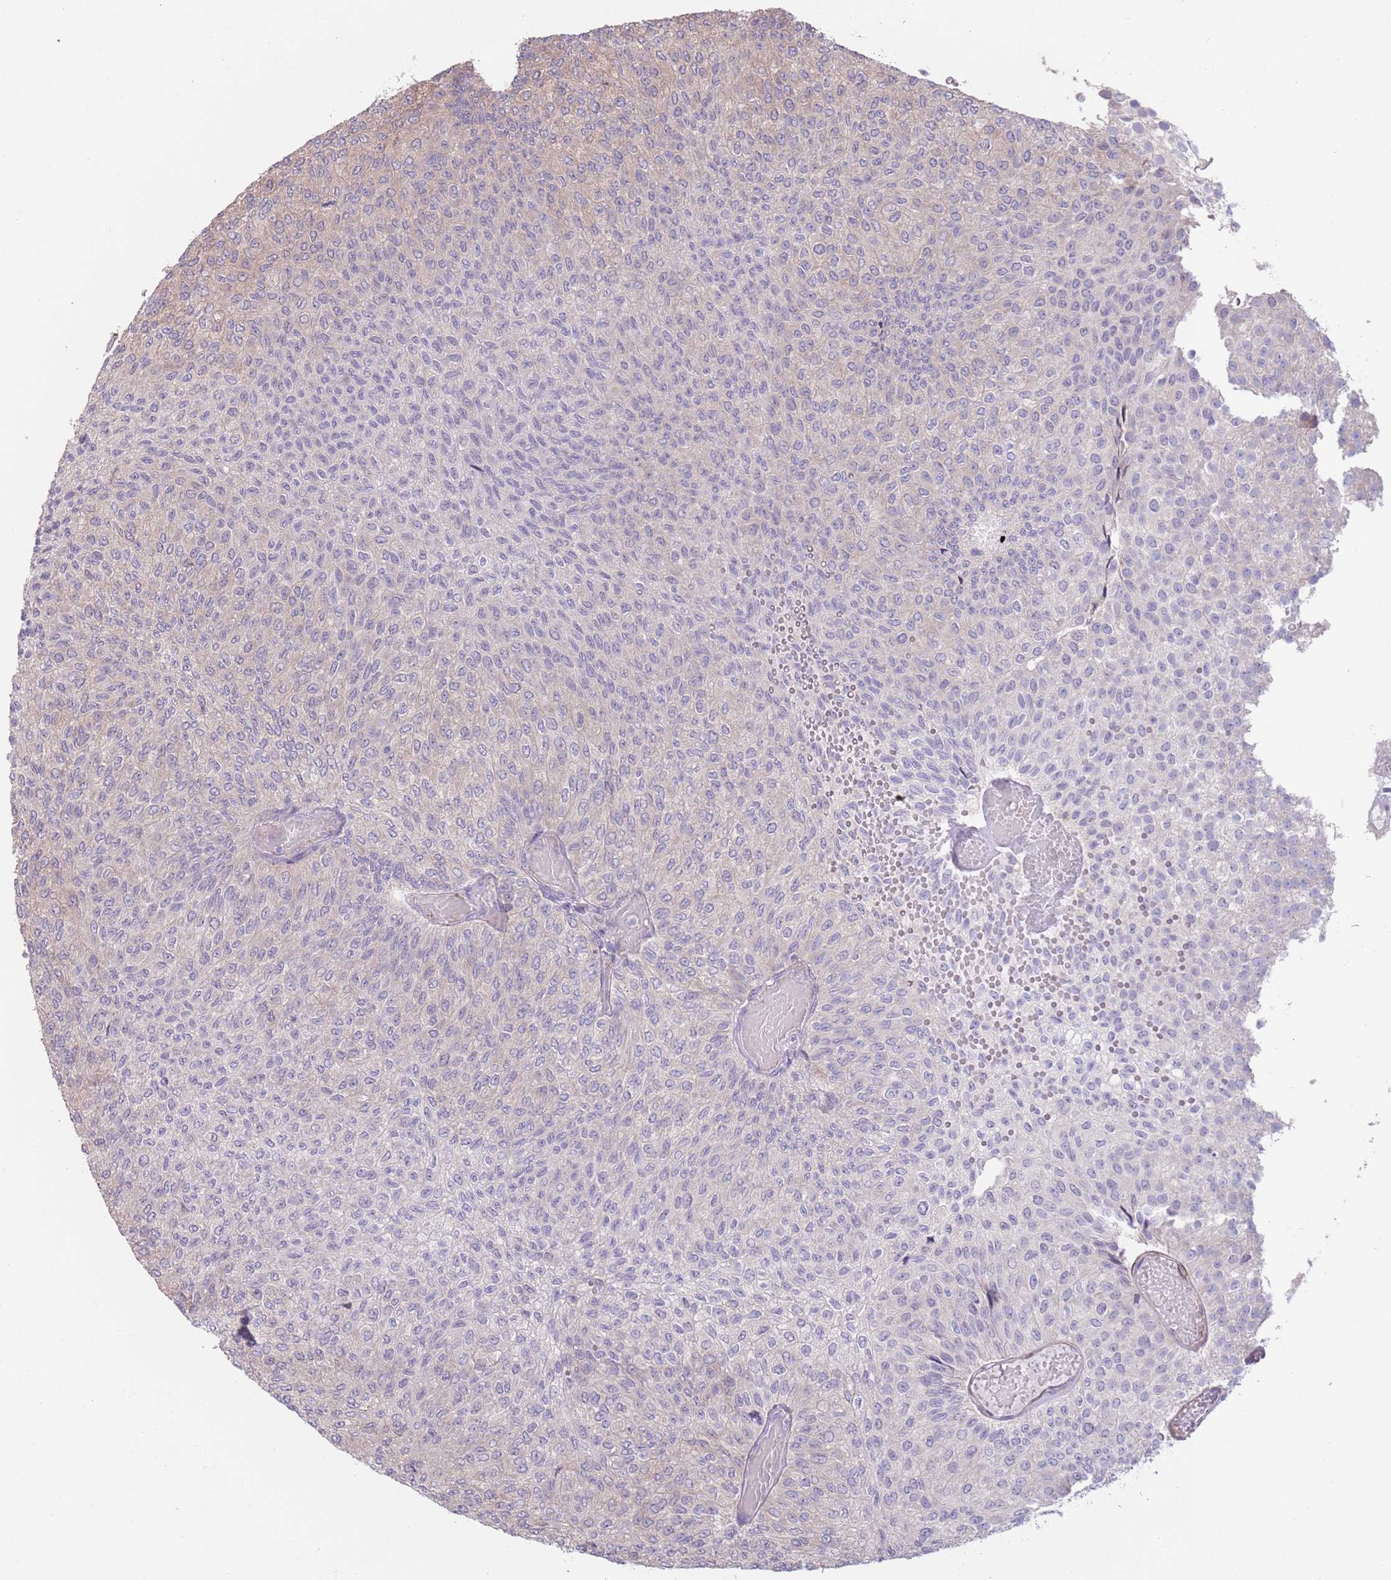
{"staining": {"intensity": "negative", "quantity": "none", "location": "none"}, "tissue": "urothelial cancer", "cell_type": "Tumor cells", "image_type": "cancer", "snomed": [{"axis": "morphology", "description": "Urothelial carcinoma, Low grade"}, {"axis": "topography", "description": "Urinary bladder"}], "caption": "Immunohistochemical staining of urothelial cancer displays no significant expression in tumor cells.", "gene": "LDHD", "patient": {"sex": "male", "age": 78}}